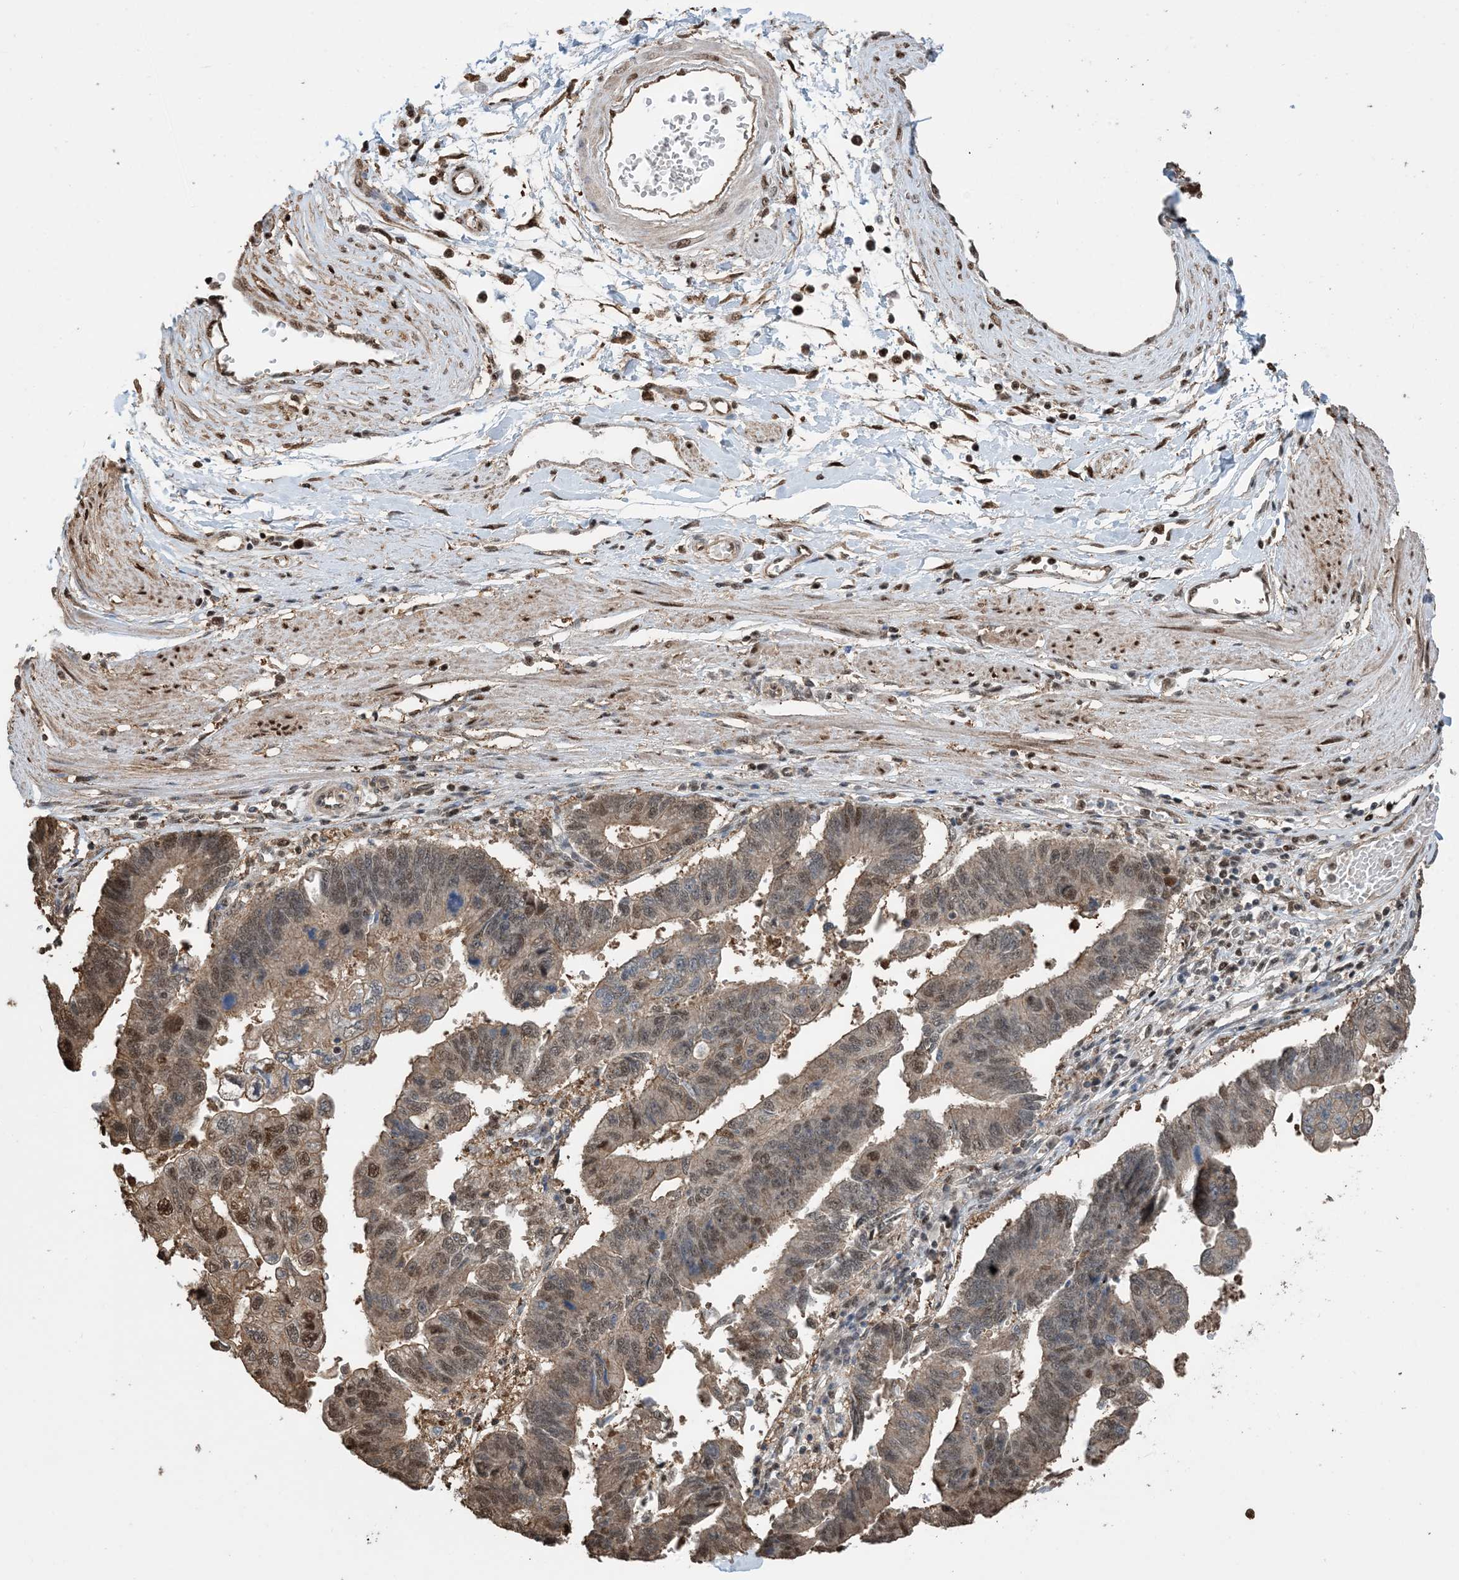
{"staining": {"intensity": "moderate", "quantity": "<25%", "location": "cytoplasmic/membranous,nuclear"}, "tissue": "stomach cancer", "cell_type": "Tumor cells", "image_type": "cancer", "snomed": [{"axis": "morphology", "description": "Adenocarcinoma, NOS"}, {"axis": "topography", "description": "Stomach"}], "caption": "This image displays immunohistochemistry staining of adenocarcinoma (stomach), with low moderate cytoplasmic/membranous and nuclear positivity in approximately <25% of tumor cells.", "gene": "HSPA1A", "patient": {"sex": "male", "age": 59}}